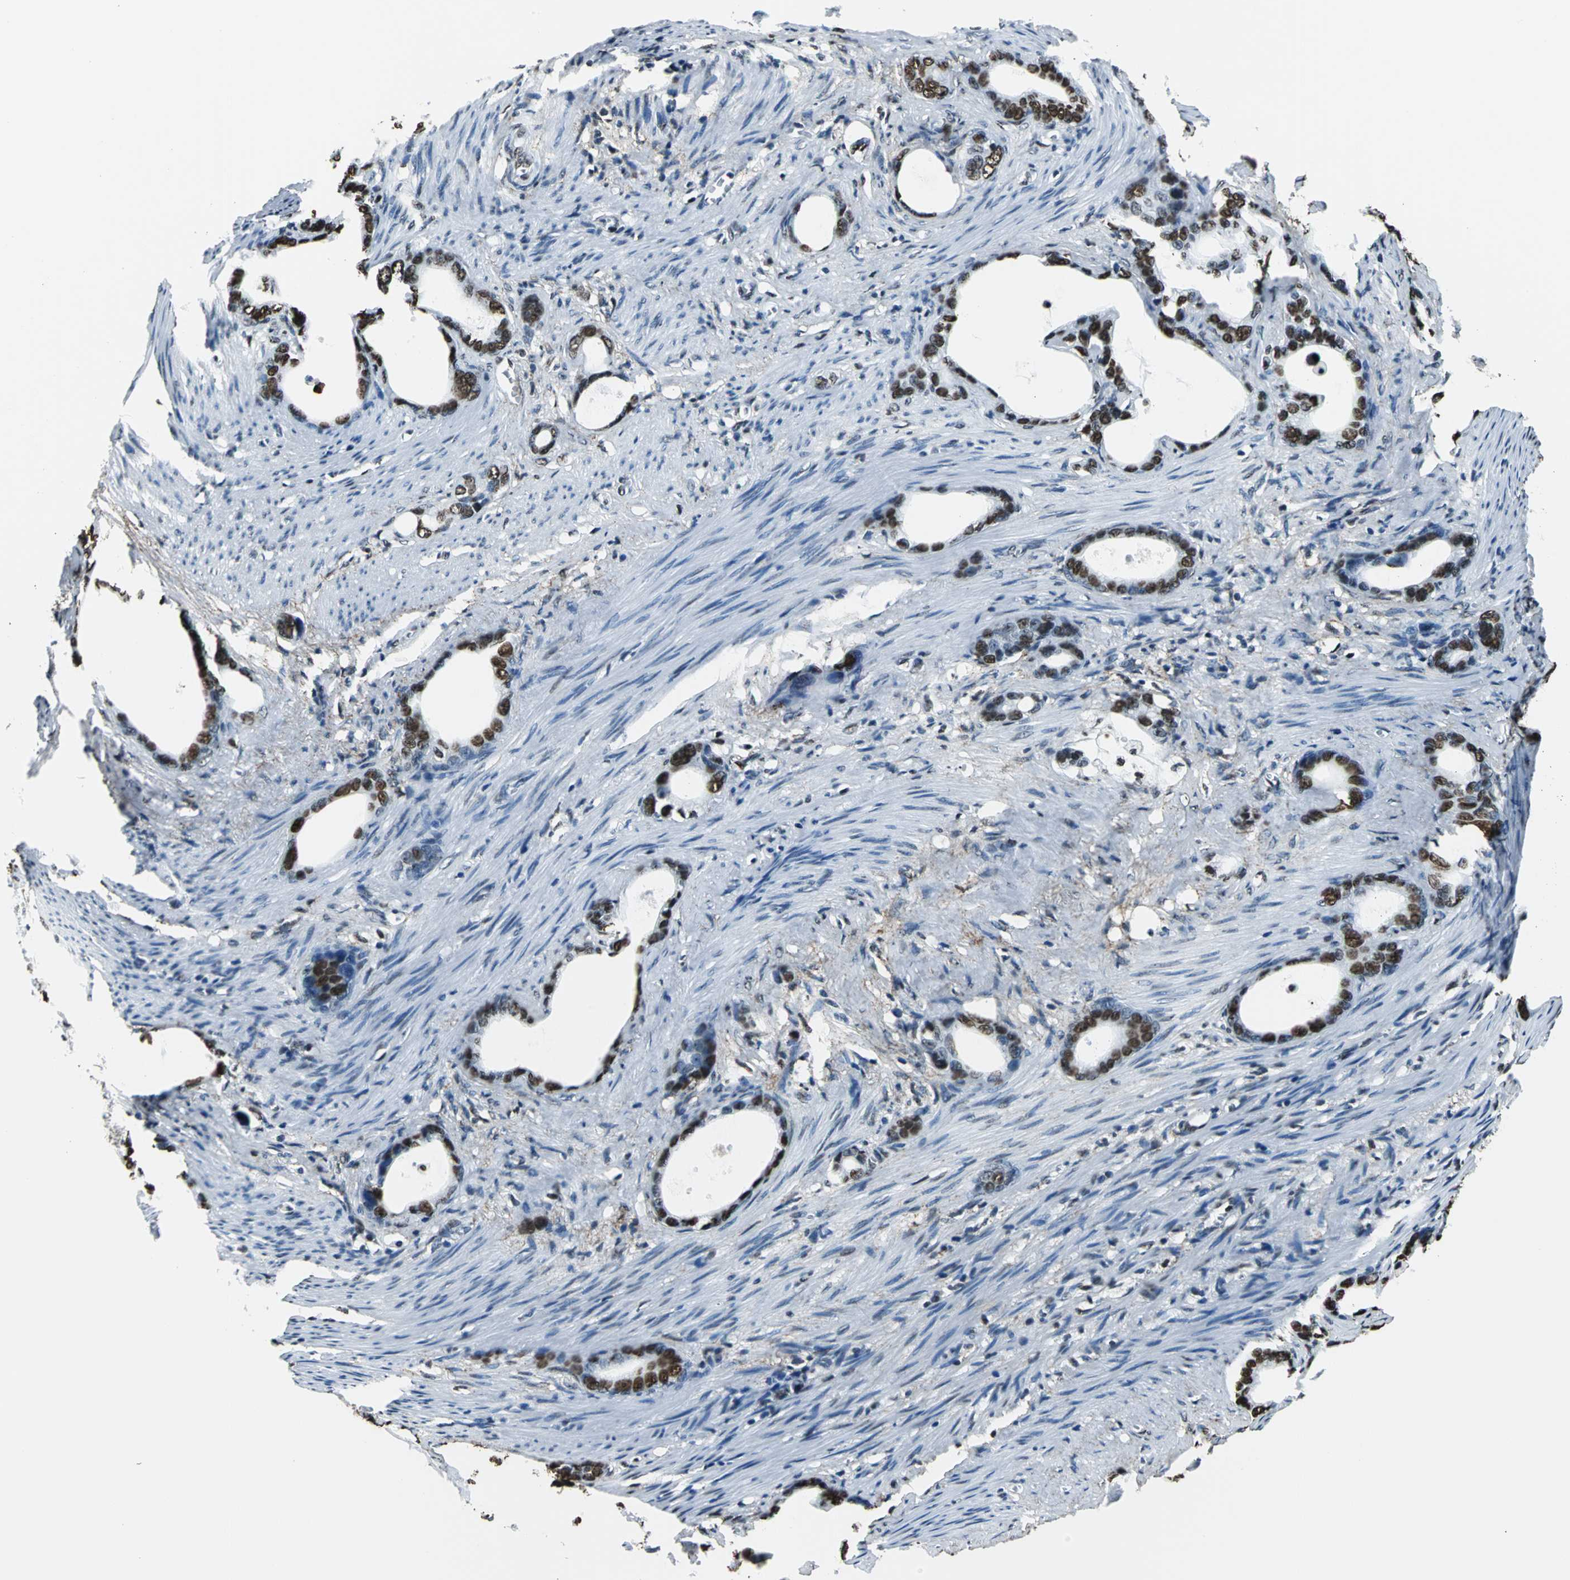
{"staining": {"intensity": "moderate", "quantity": ">75%", "location": "nuclear"}, "tissue": "stomach cancer", "cell_type": "Tumor cells", "image_type": "cancer", "snomed": [{"axis": "morphology", "description": "Adenocarcinoma, NOS"}, {"axis": "topography", "description": "Stomach"}], "caption": "Immunohistochemistry (IHC) staining of stomach cancer (adenocarcinoma), which exhibits medium levels of moderate nuclear positivity in approximately >75% of tumor cells indicating moderate nuclear protein expression. The staining was performed using DAB (brown) for protein detection and nuclei were counterstained in hematoxylin (blue).", "gene": "APEX1", "patient": {"sex": "female", "age": 75}}